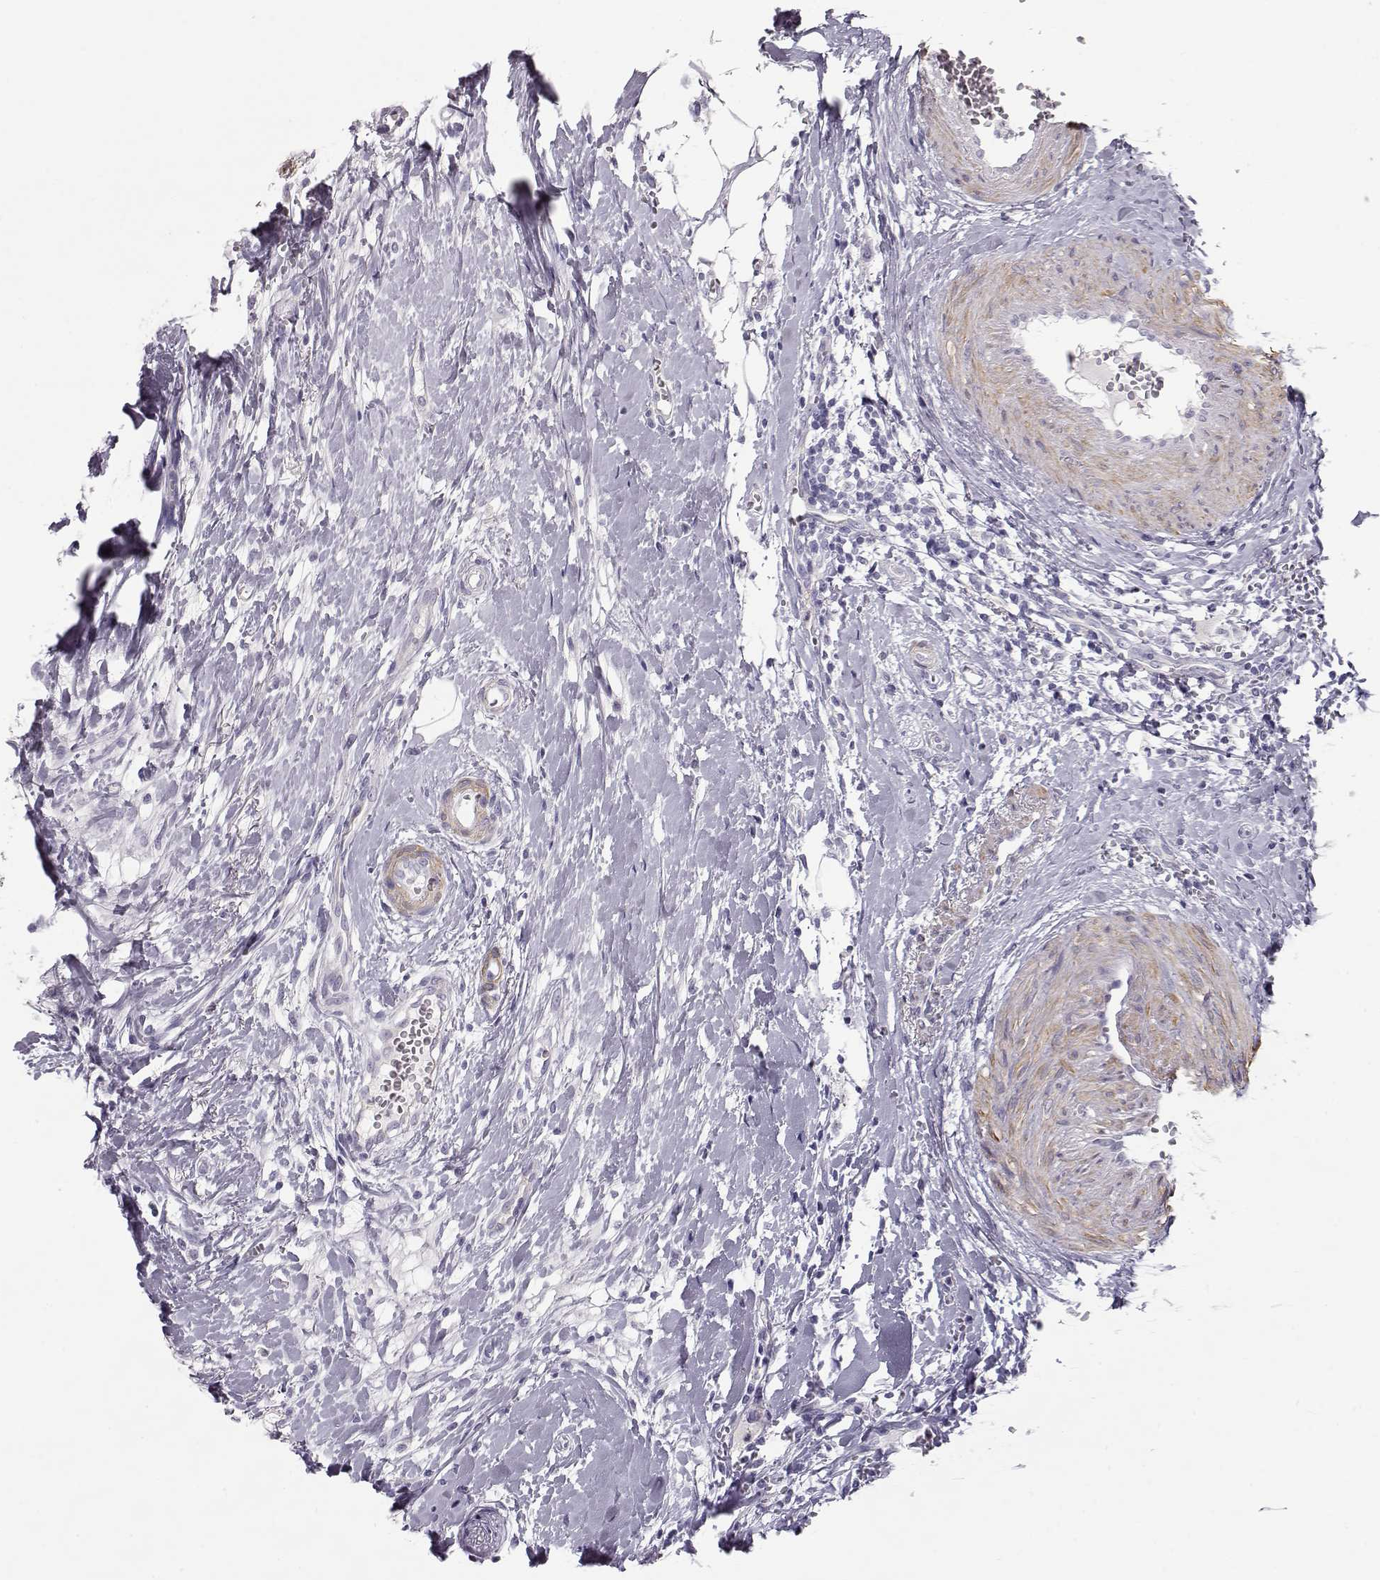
{"staining": {"intensity": "negative", "quantity": "none", "location": "none"}, "tissue": "head and neck cancer", "cell_type": "Tumor cells", "image_type": "cancer", "snomed": [{"axis": "morphology", "description": "Squamous cell carcinoma, NOS"}, {"axis": "morphology", "description": "Squamous cell carcinoma, metastatic, NOS"}, {"axis": "topography", "description": "Oral tissue"}, {"axis": "topography", "description": "Head-Neck"}], "caption": "IHC histopathology image of head and neck metastatic squamous cell carcinoma stained for a protein (brown), which shows no positivity in tumor cells.", "gene": "SLITRK3", "patient": {"sex": "female", "age": 85}}